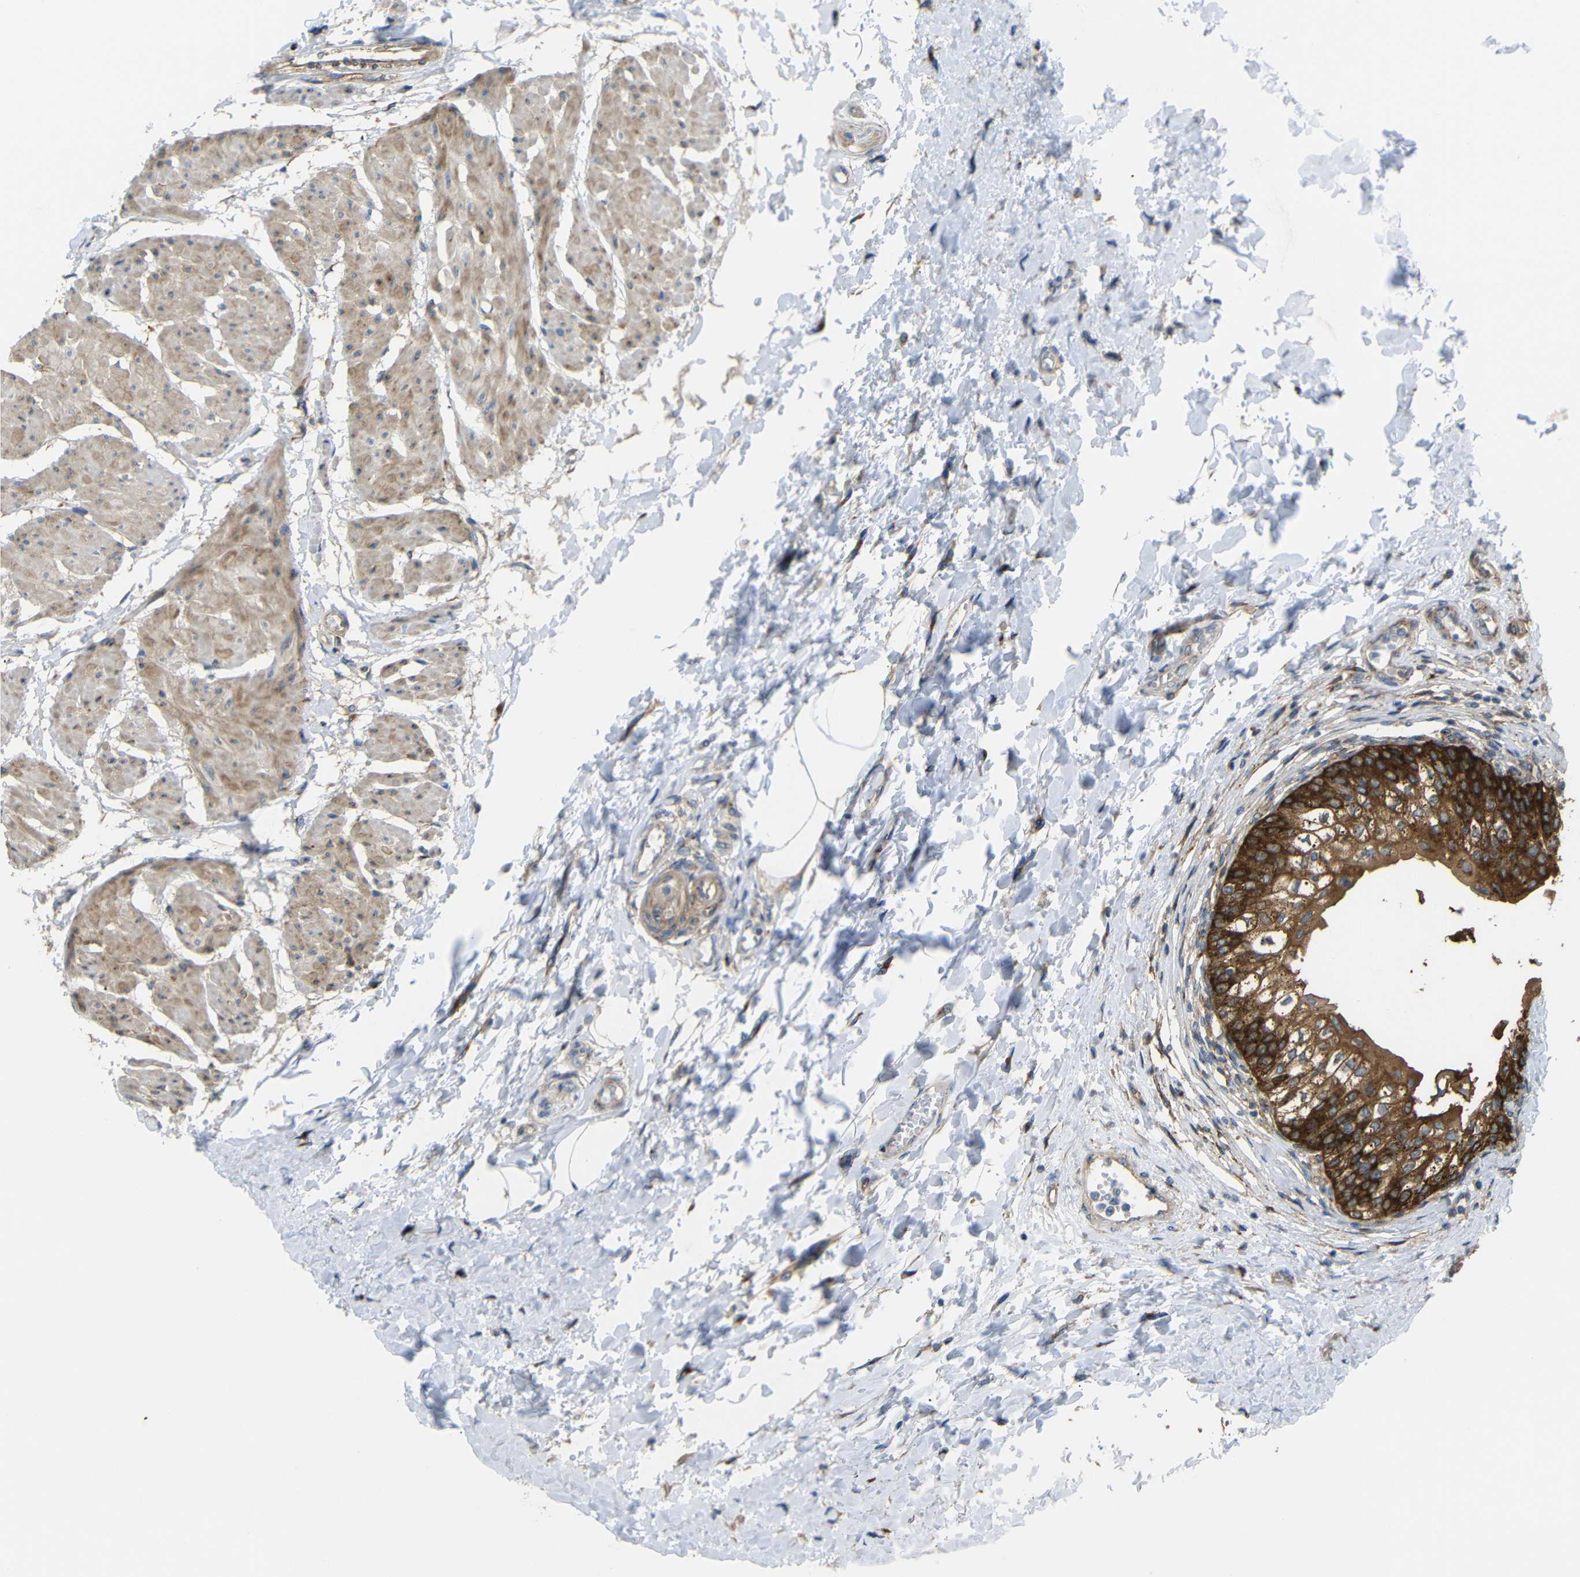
{"staining": {"intensity": "strong", "quantity": ">75%", "location": "cytoplasmic/membranous"}, "tissue": "urinary bladder", "cell_type": "Urothelial cells", "image_type": "normal", "snomed": [{"axis": "morphology", "description": "Normal tissue, NOS"}, {"axis": "topography", "description": "Urinary bladder"}], "caption": "Immunohistochemistry (IHC) (DAB) staining of unremarkable human urinary bladder reveals strong cytoplasmic/membranous protein positivity in approximately >75% of urothelial cells. Immunohistochemistry (IHC) stains the protein of interest in brown and the nuclei are stained blue.", "gene": "SYPL1", "patient": {"sex": "male", "age": 55}}